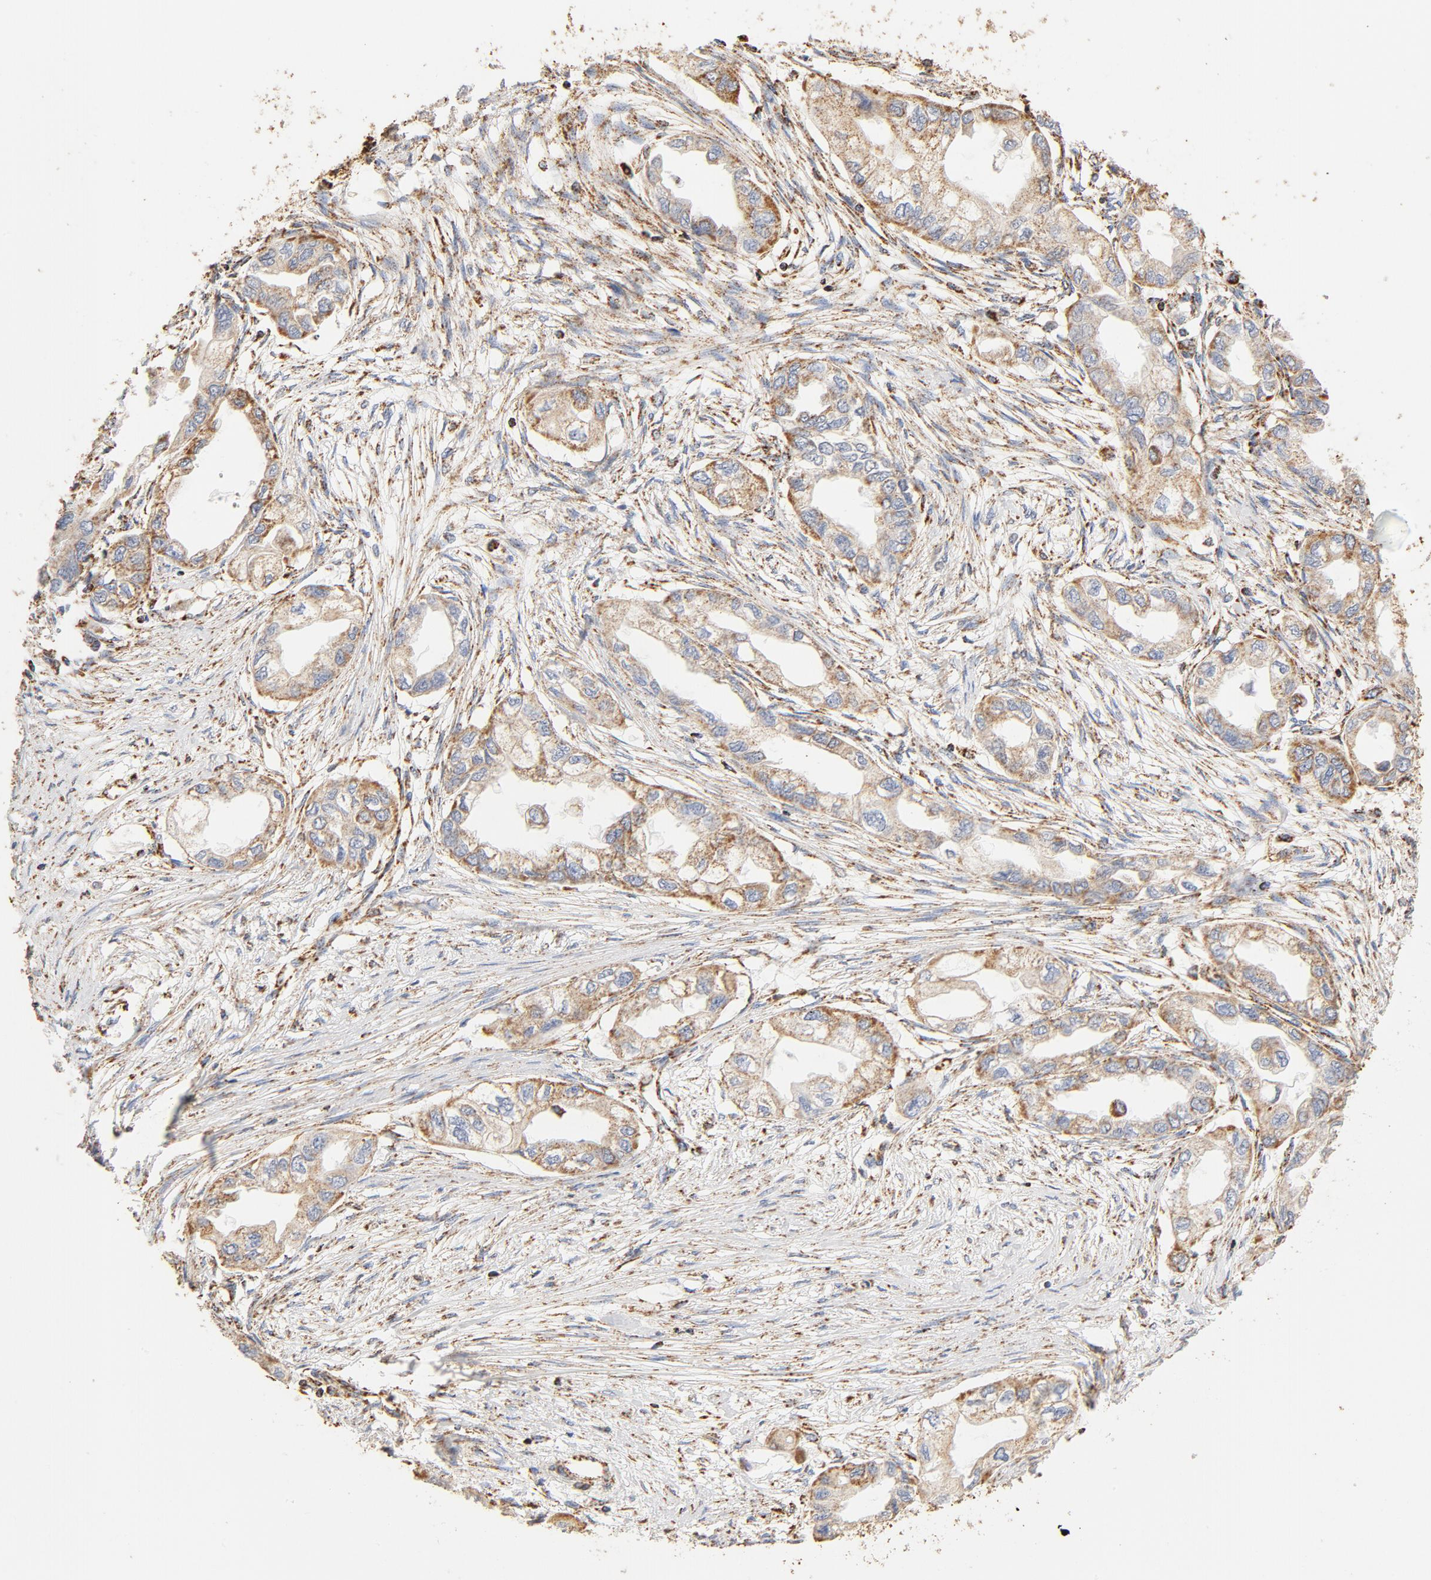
{"staining": {"intensity": "moderate", "quantity": ">75%", "location": "cytoplasmic/membranous"}, "tissue": "endometrial cancer", "cell_type": "Tumor cells", "image_type": "cancer", "snomed": [{"axis": "morphology", "description": "Adenocarcinoma, NOS"}, {"axis": "topography", "description": "Endometrium"}], "caption": "Moderate cytoplasmic/membranous protein positivity is identified in approximately >75% of tumor cells in endometrial cancer (adenocarcinoma).", "gene": "COX4I1", "patient": {"sex": "female", "age": 67}}